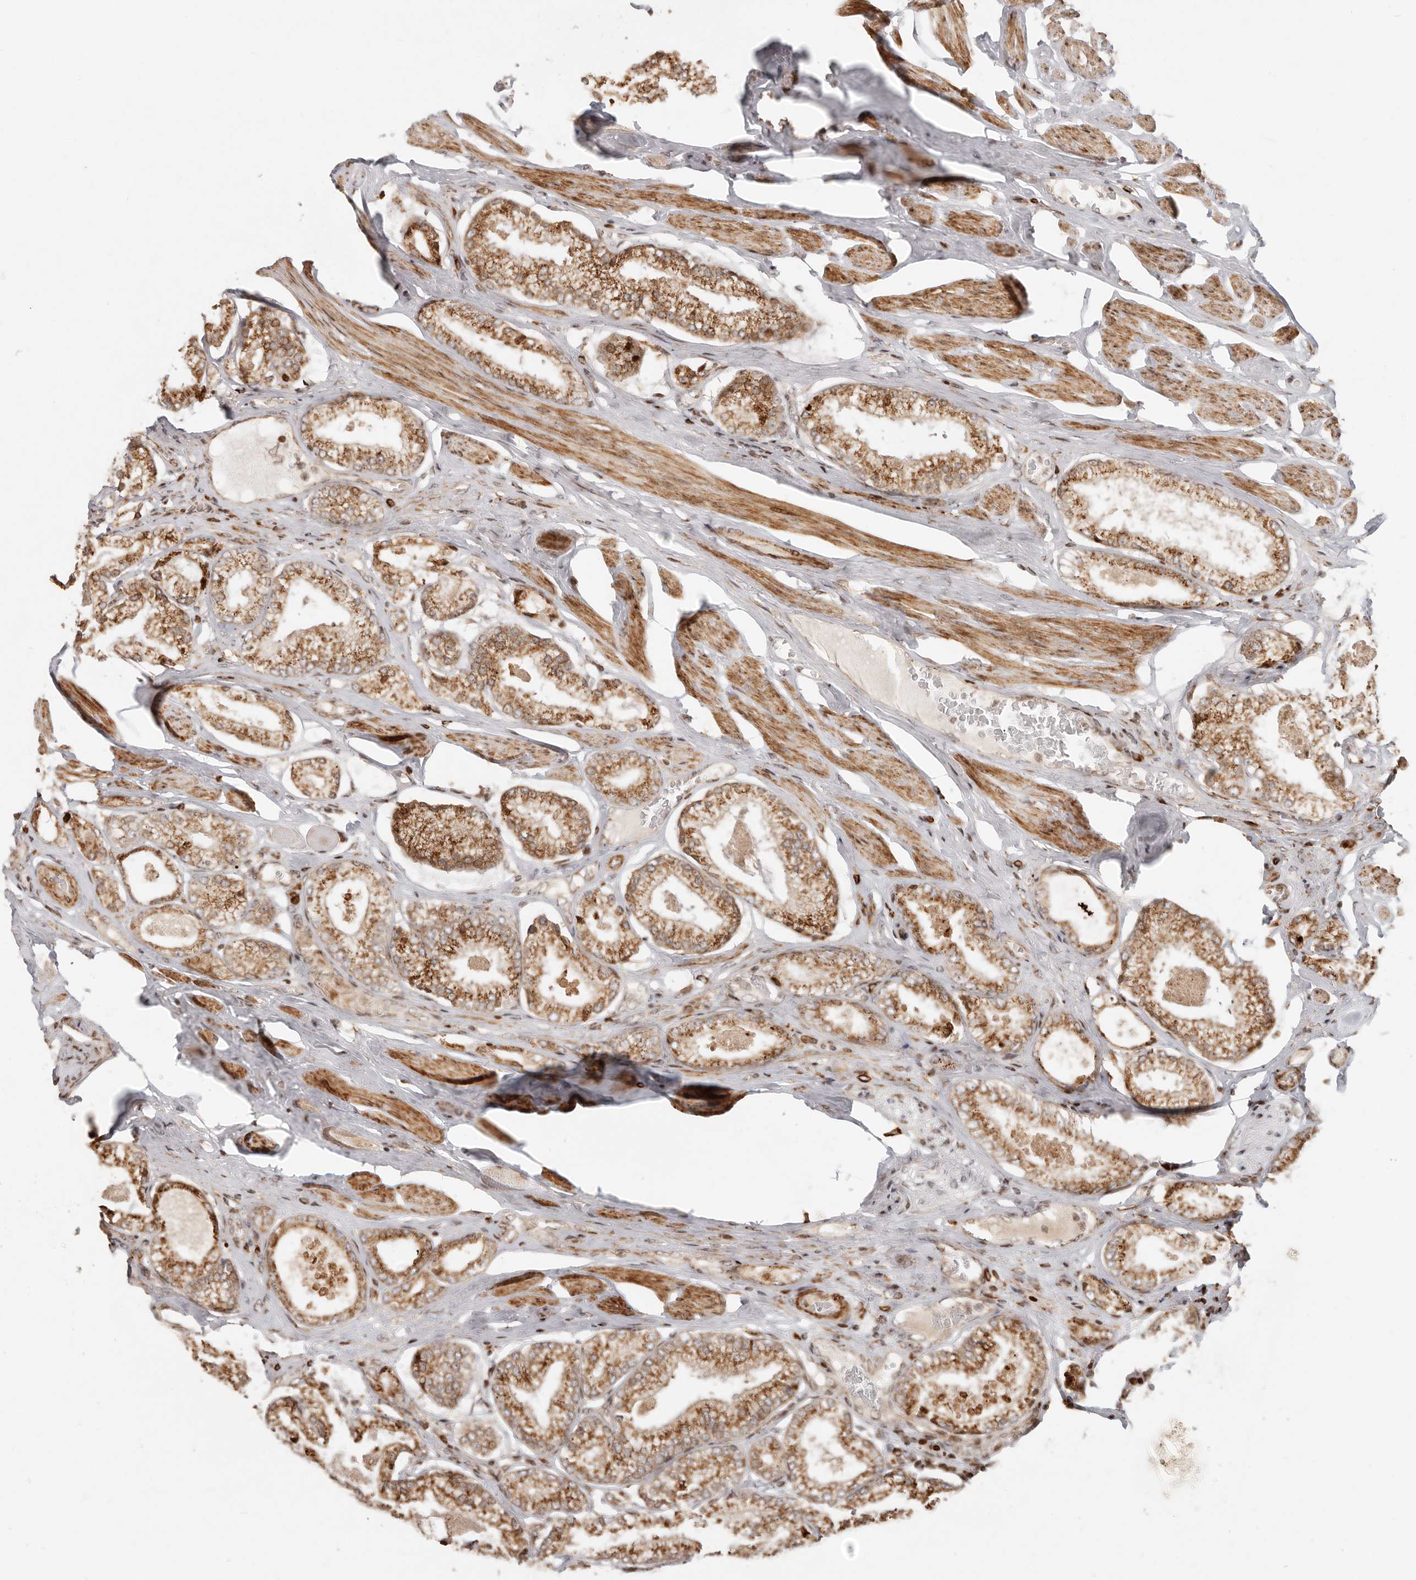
{"staining": {"intensity": "moderate", "quantity": ">75%", "location": "cytoplasmic/membranous"}, "tissue": "prostate cancer", "cell_type": "Tumor cells", "image_type": "cancer", "snomed": [{"axis": "morphology", "description": "Adenocarcinoma, Low grade"}, {"axis": "topography", "description": "Prostate"}], "caption": "The image exhibits a brown stain indicating the presence of a protein in the cytoplasmic/membranous of tumor cells in prostate adenocarcinoma (low-grade). (Brightfield microscopy of DAB IHC at high magnification).", "gene": "TRIM4", "patient": {"sex": "male", "age": 71}}